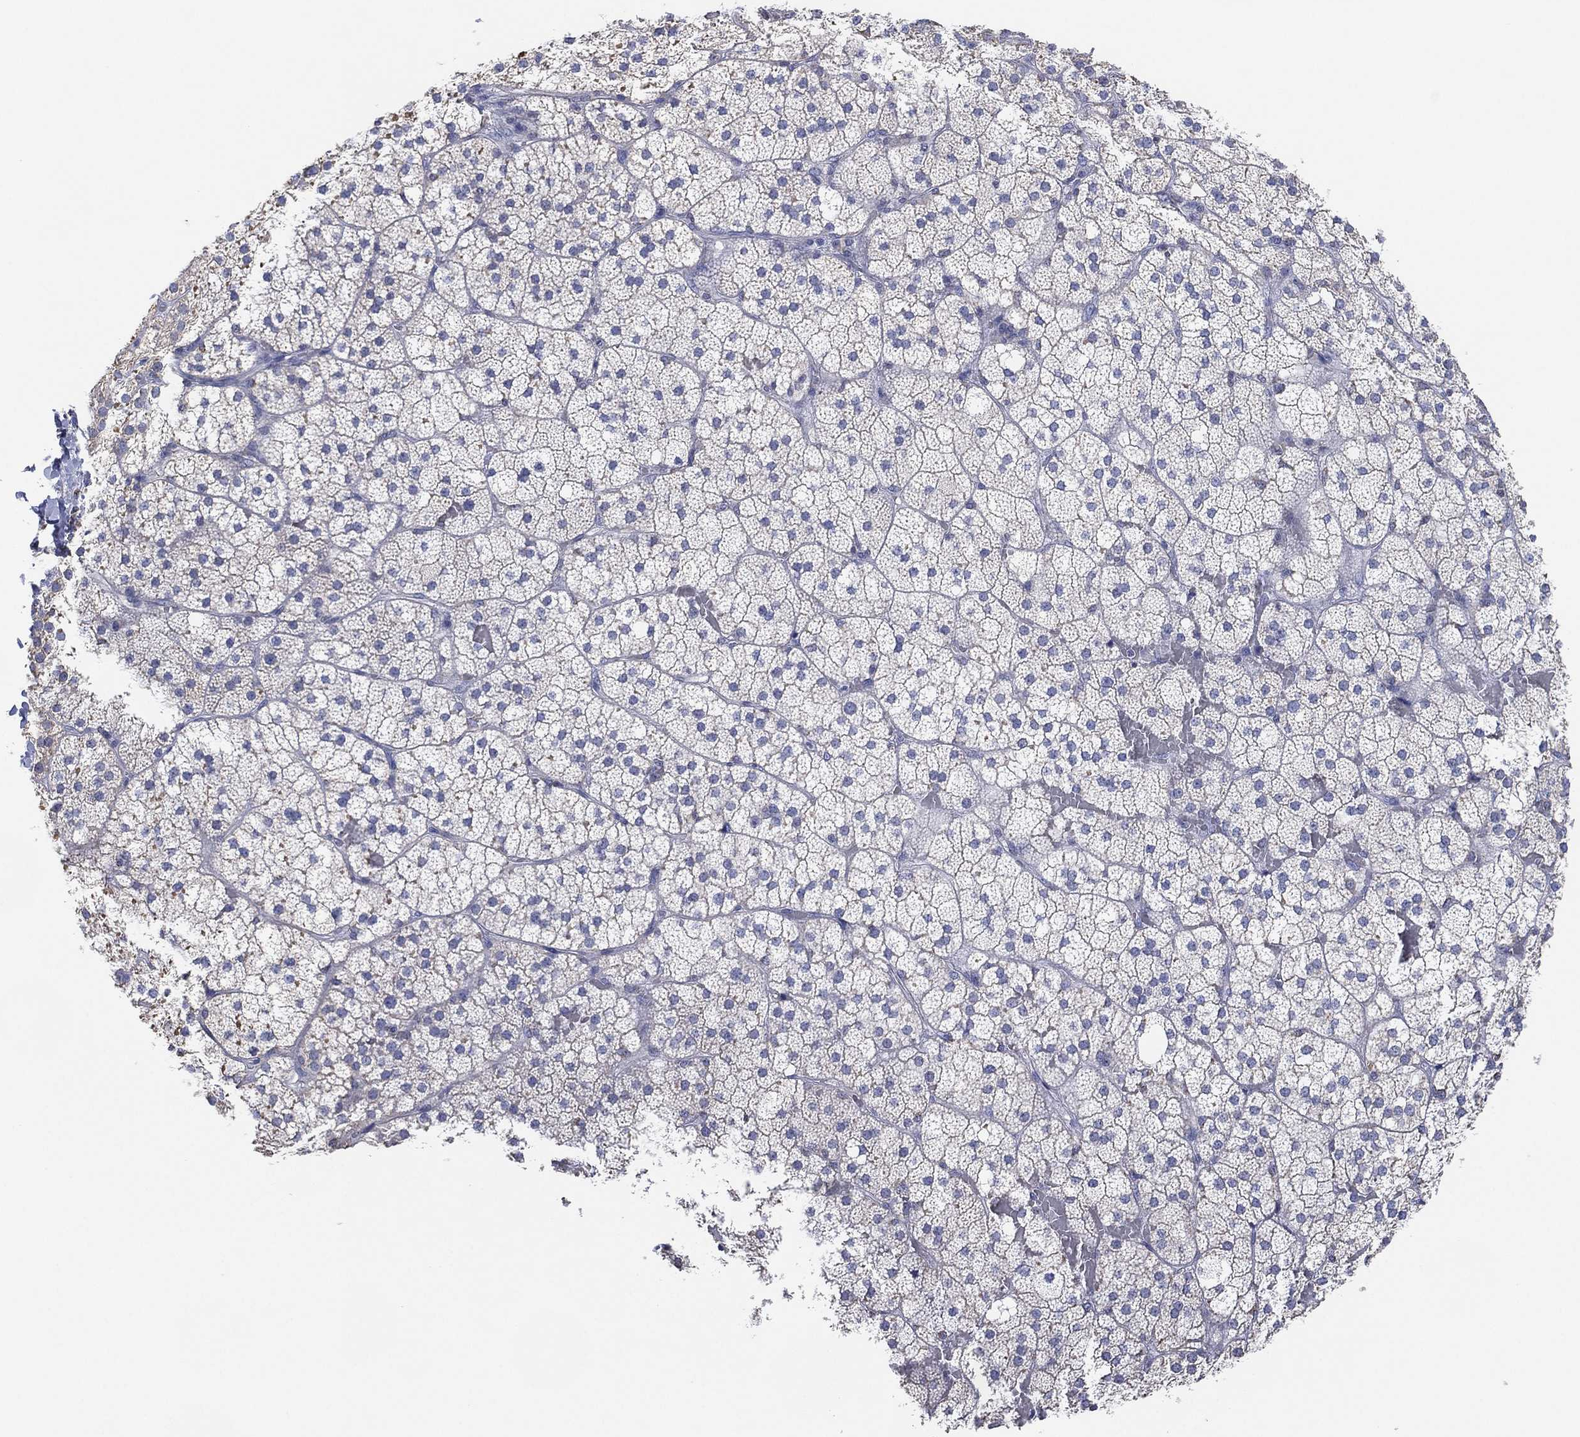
{"staining": {"intensity": "negative", "quantity": "none", "location": "none"}, "tissue": "adrenal gland", "cell_type": "Glandular cells", "image_type": "normal", "snomed": [{"axis": "morphology", "description": "Normal tissue, NOS"}, {"axis": "topography", "description": "Adrenal gland"}], "caption": "Glandular cells show no significant protein positivity in benign adrenal gland. Nuclei are stained in blue.", "gene": "CFTR", "patient": {"sex": "male", "age": 53}}